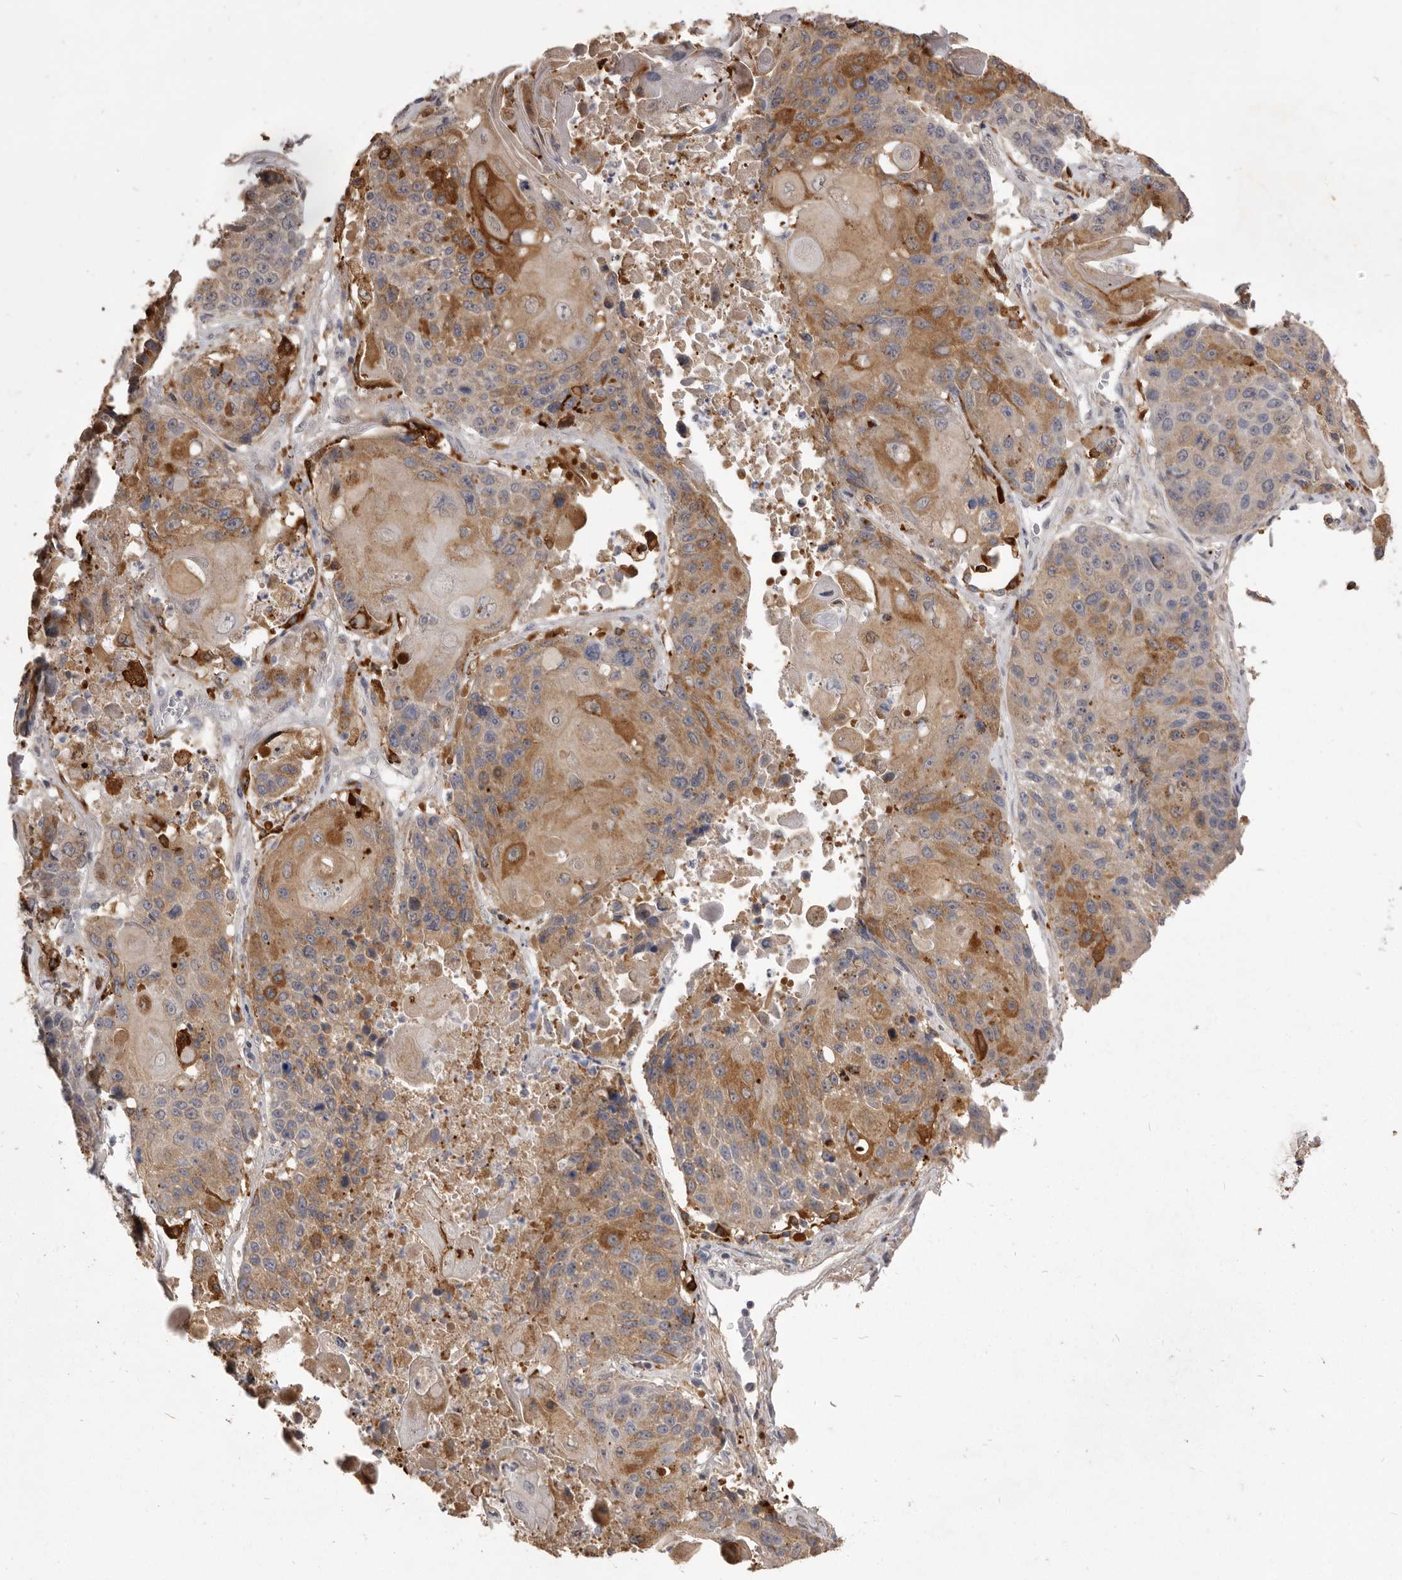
{"staining": {"intensity": "moderate", "quantity": ">75%", "location": "cytoplasmic/membranous"}, "tissue": "lung cancer", "cell_type": "Tumor cells", "image_type": "cancer", "snomed": [{"axis": "morphology", "description": "Squamous cell carcinoma, NOS"}, {"axis": "topography", "description": "Lung"}], "caption": "Protein expression analysis of human lung cancer reveals moderate cytoplasmic/membranous staining in approximately >75% of tumor cells.", "gene": "VPS45", "patient": {"sex": "male", "age": 61}}